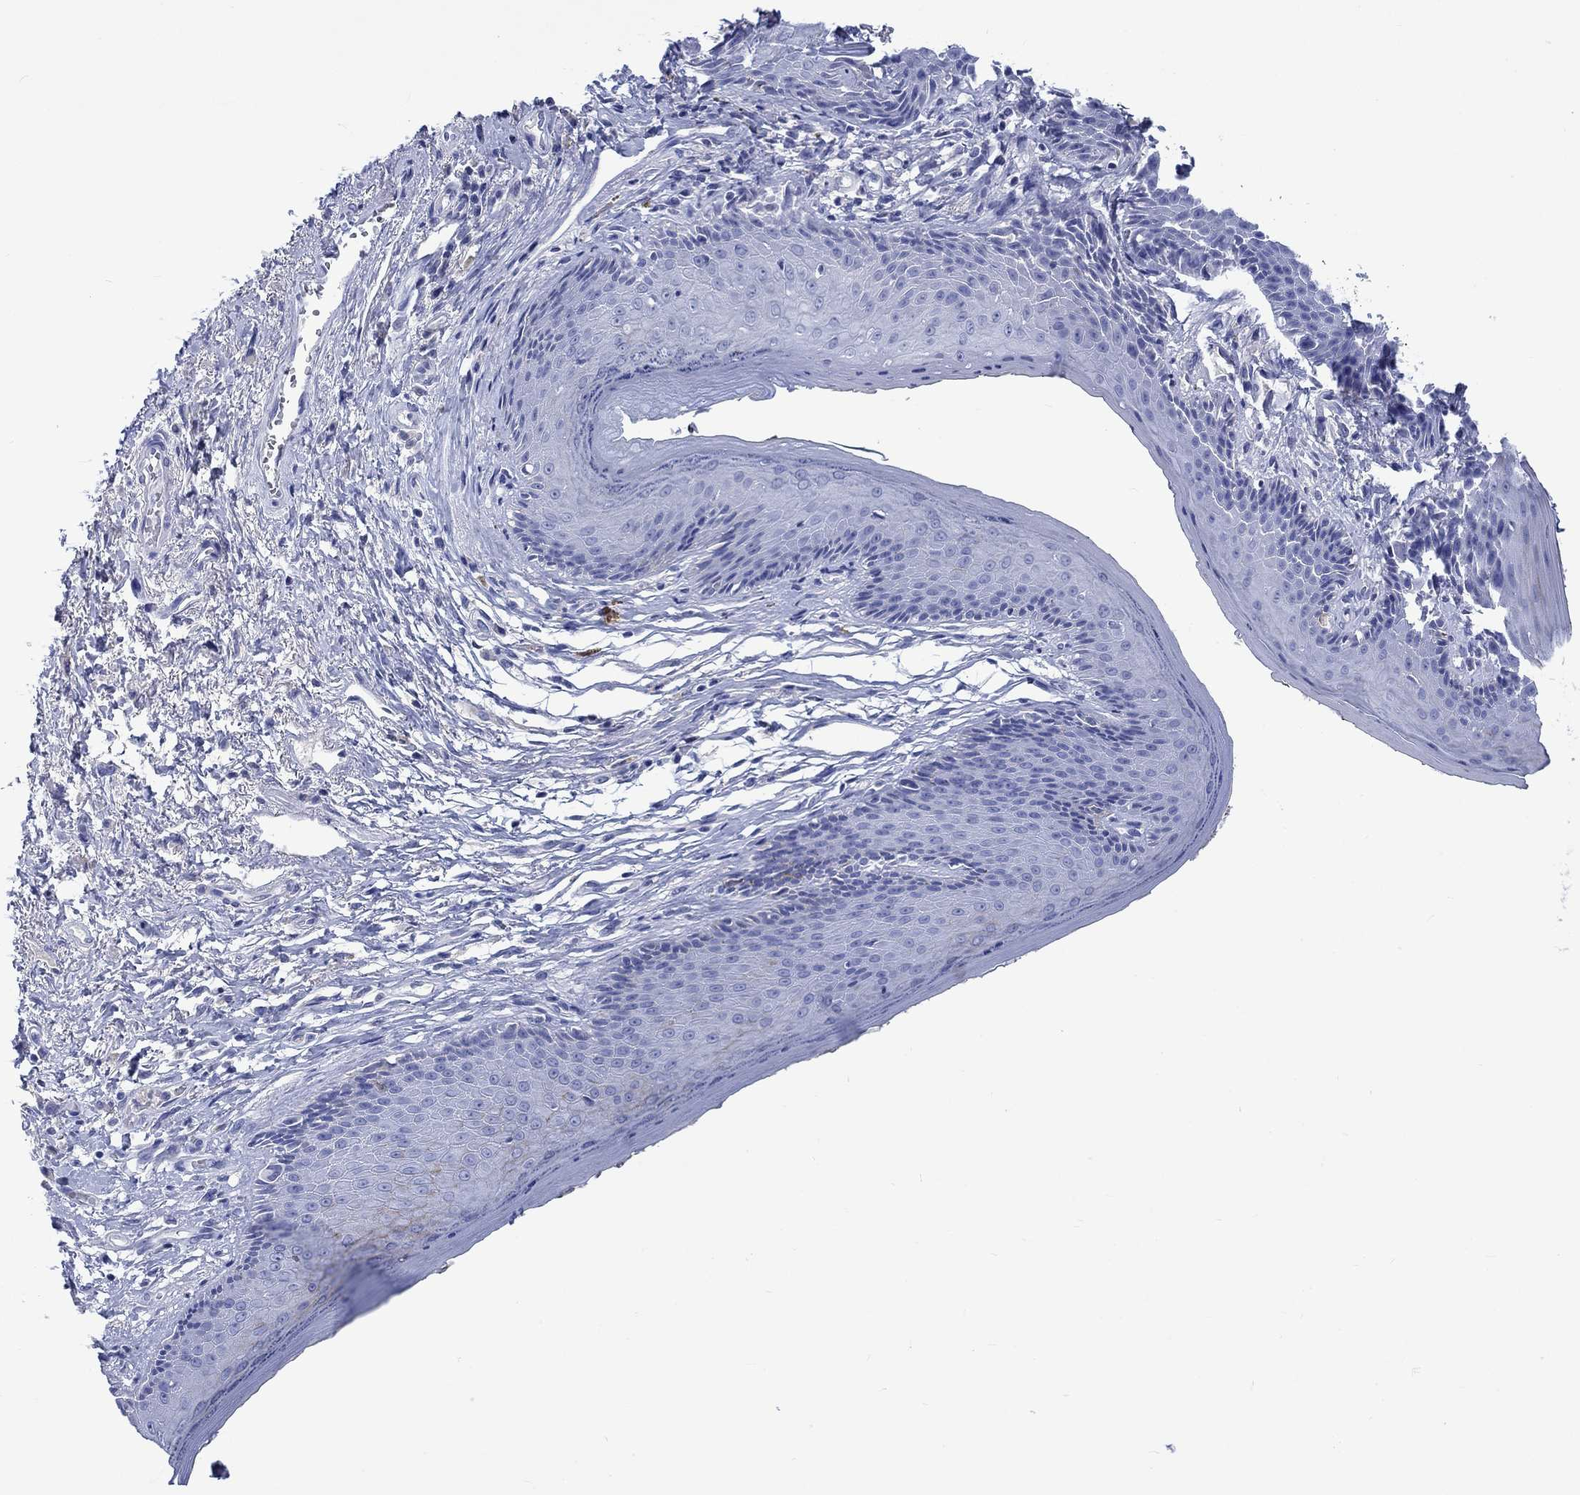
{"staining": {"intensity": "negative", "quantity": "none", "location": "none"}, "tissue": "skin", "cell_type": "Epidermal cells", "image_type": "normal", "snomed": [{"axis": "morphology", "description": "Normal tissue, NOS"}, {"axis": "morphology", "description": "Adenocarcinoma, NOS"}, {"axis": "topography", "description": "Rectum"}, {"axis": "topography", "description": "Anal"}], "caption": "This histopathology image is of unremarkable skin stained with immunohistochemistry to label a protein in brown with the nuclei are counter-stained blue. There is no expression in epidermal cells.", "gene": "CACNG3", "patient": {"sex": "female", "age": 68}}